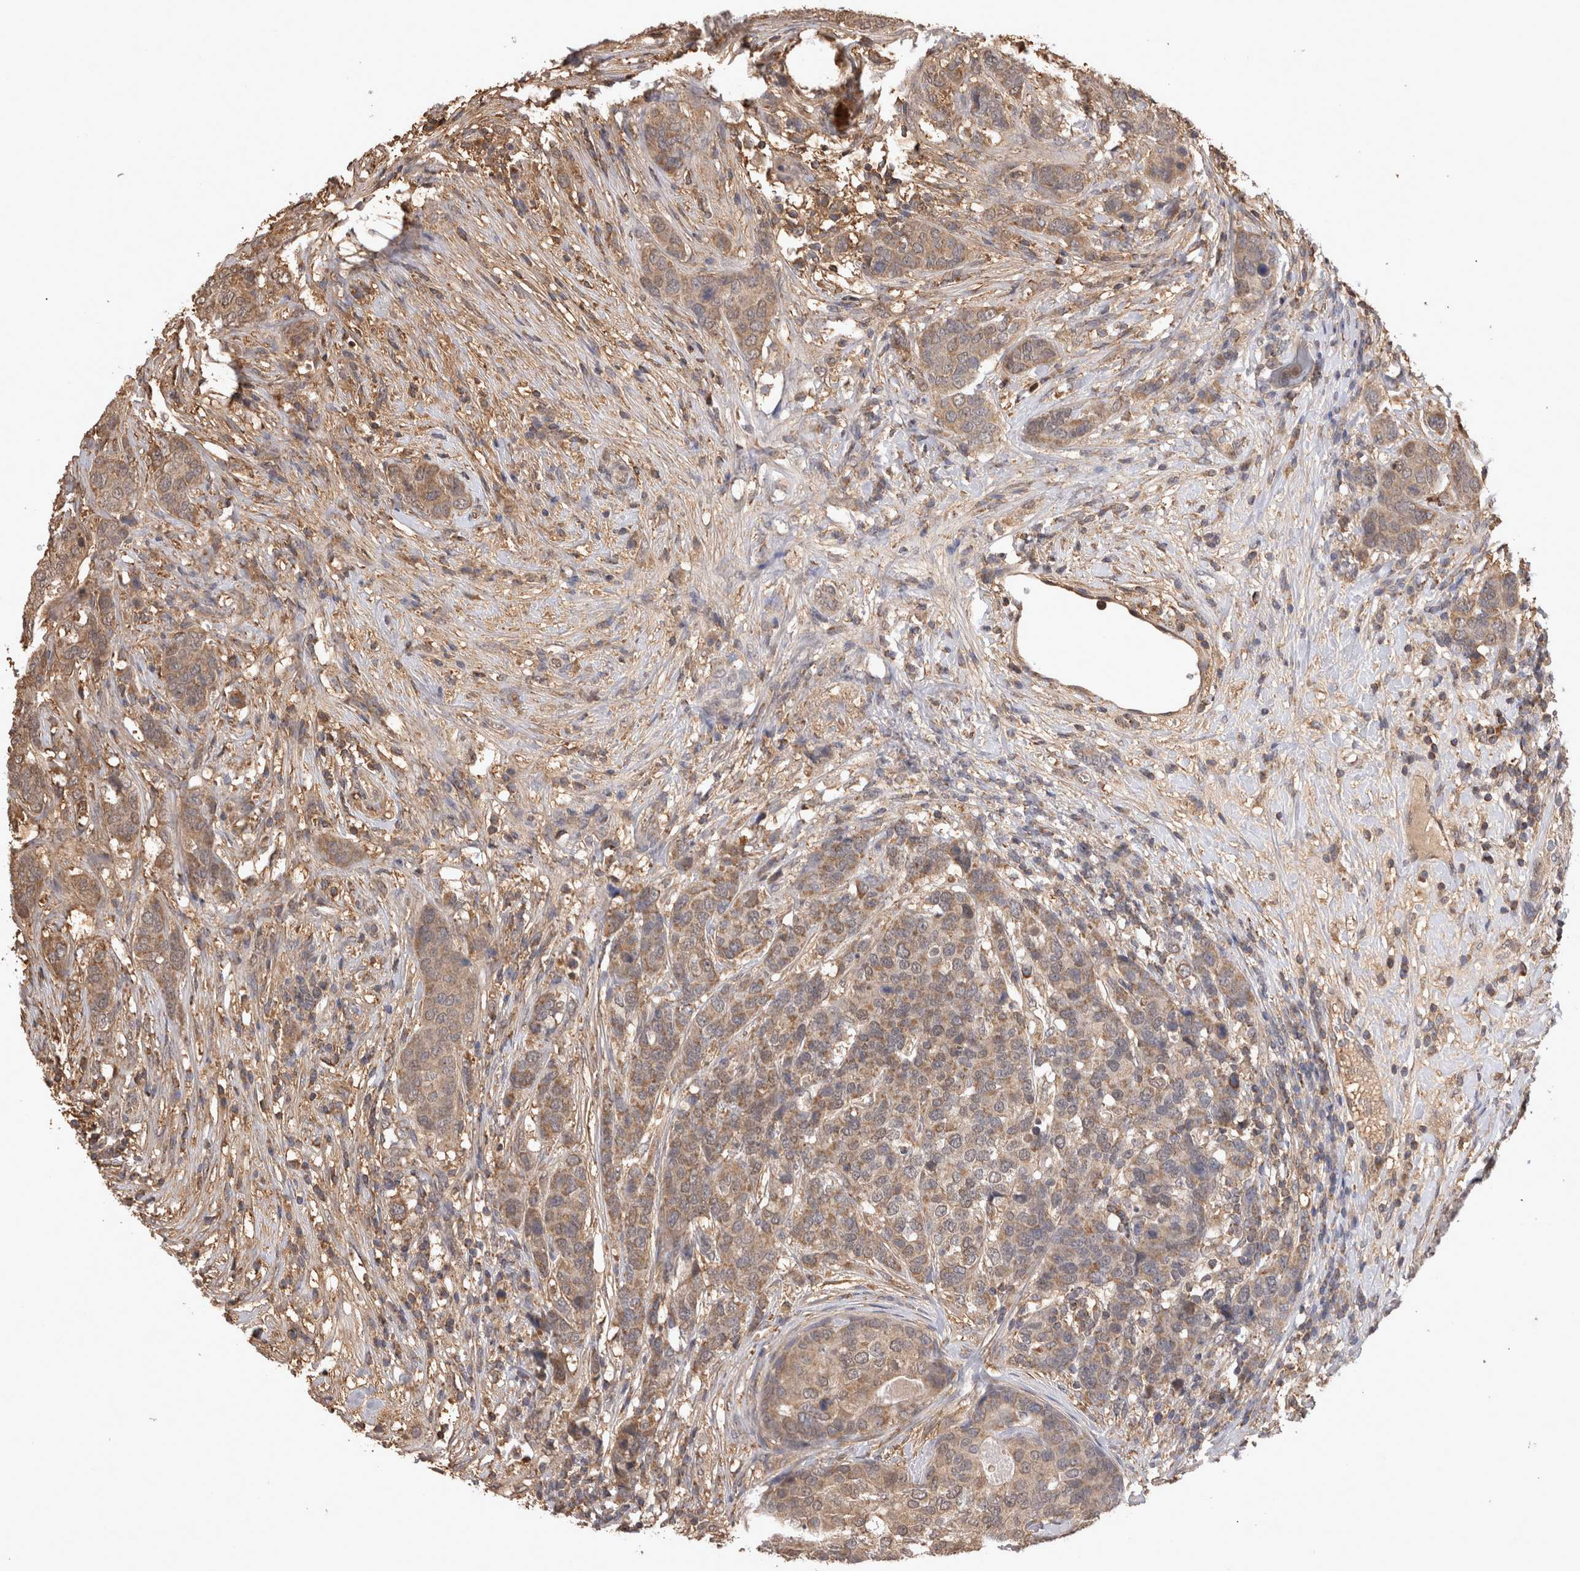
{"staining": {"intensity": "moderate", "quantity": ">75%", "location": "cytoplasmic/membranous"}, "tissue": "breast cancer", "cell_type": "Tumor cells", "image_type": "cancer", "snomed": [{"axis": "morphology", "description": "Lobular carcinoma"}, {"axis": "topography", "description": "Breast"}], "caption": "Protein expression analysis of breast cancer (lobular carcinoma) shows moderate cytoplasmic/membranous staining in about >75% of tumor cells.", "gene": "PREP", "patient": {"sex": "female", "age": 59}}